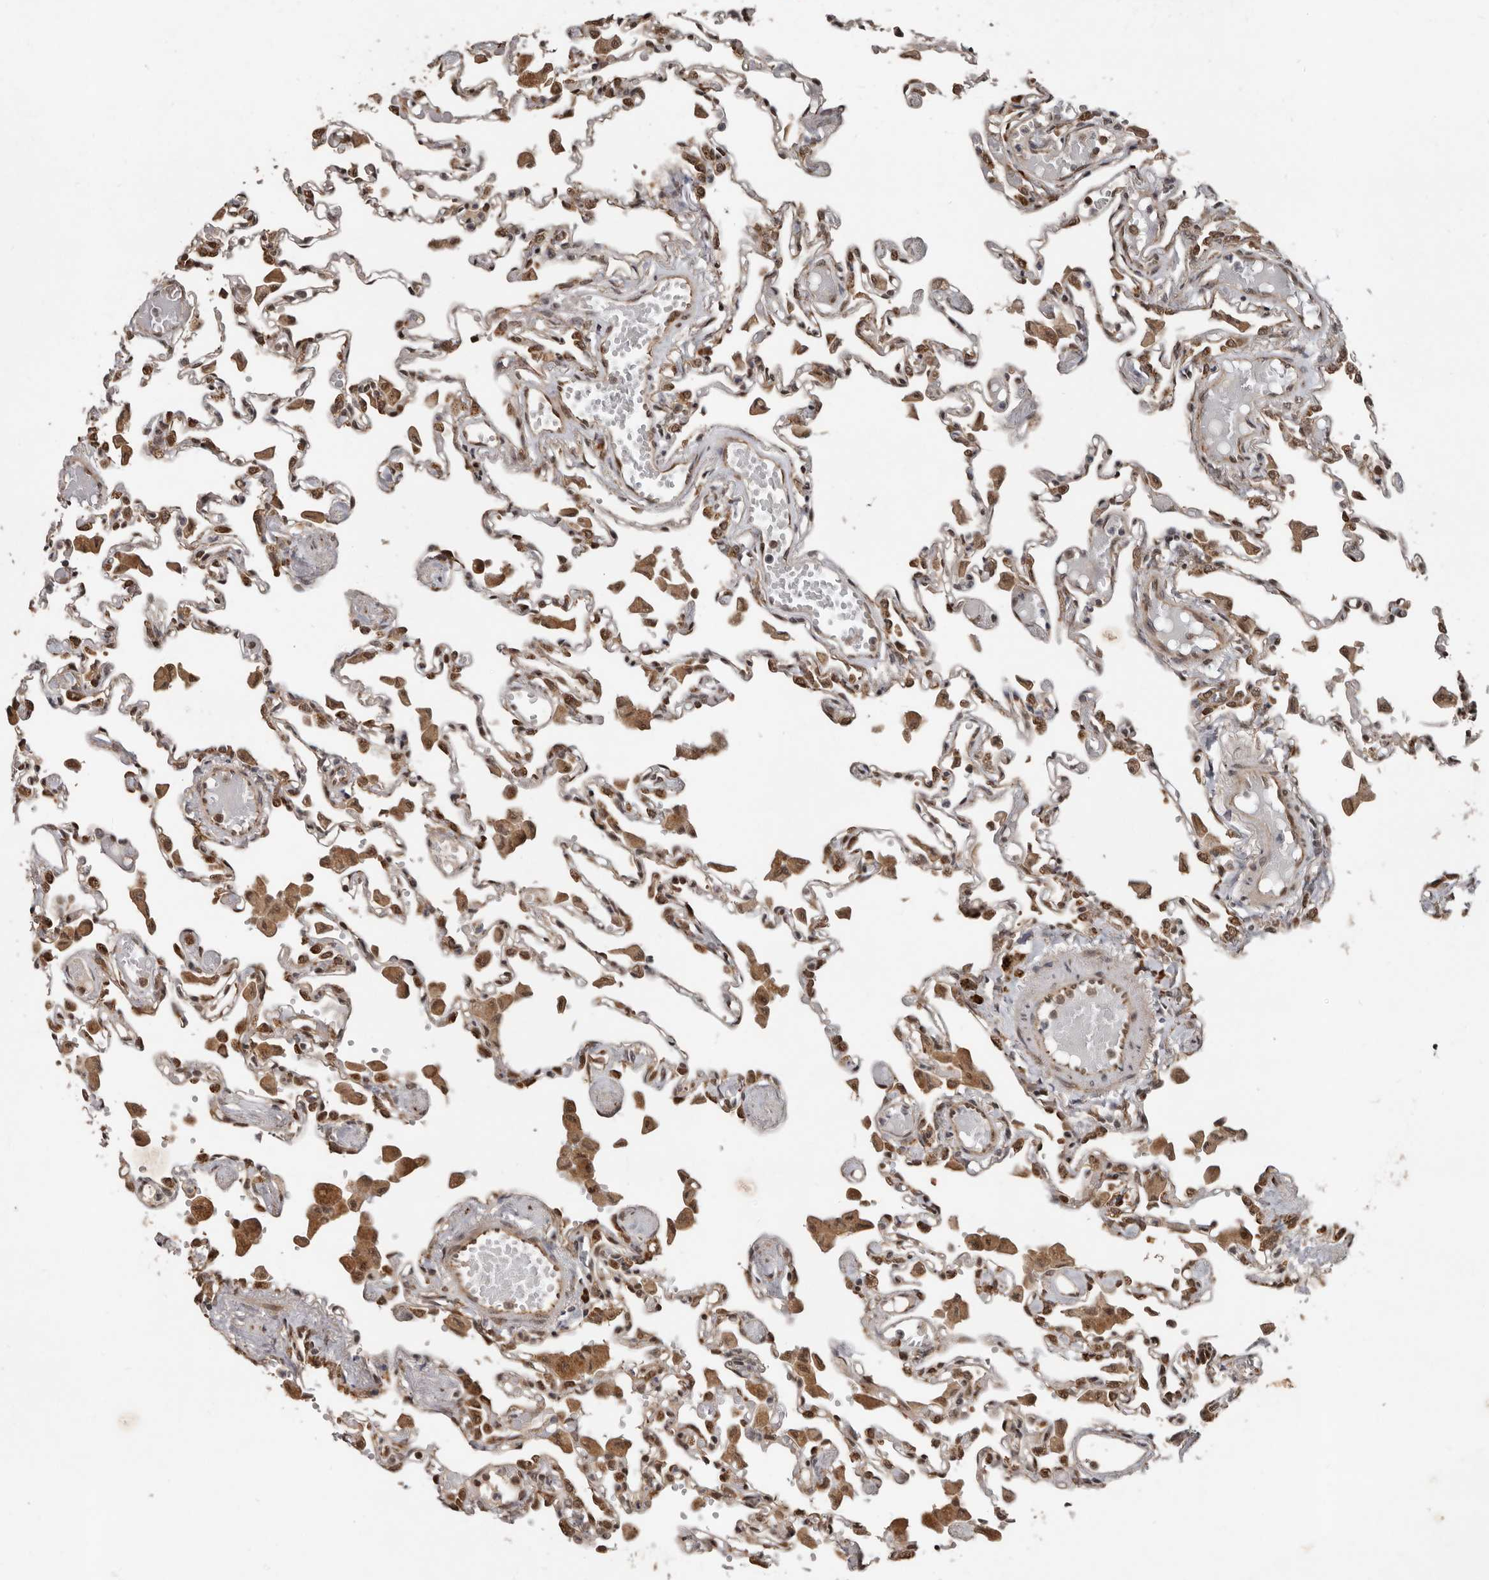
{"staining": {"intensity": "moderate", "quantity": ">75%", "location": "cytoplasmic/membranous,nuclear"}, "tissue": "lung", "cell_type": "Alveolar cells", "image_type": "normal", "snomed": [{"axis": "morphology", "description": "Normal tissue, NOS"}, {"axis": "topography", "description": "Bronchus"}, {"axis": "topography", "description": "Lung"}], "caption": "Alveolar cells reveal medium levels of moderate cytoplasmic/membranous,nuclear staining in approximately >75% of cells in normal human lung. Nuclei are stained in blue.", "gene": "LRGUK", "patient": {"sex": "female", "age": 49}}